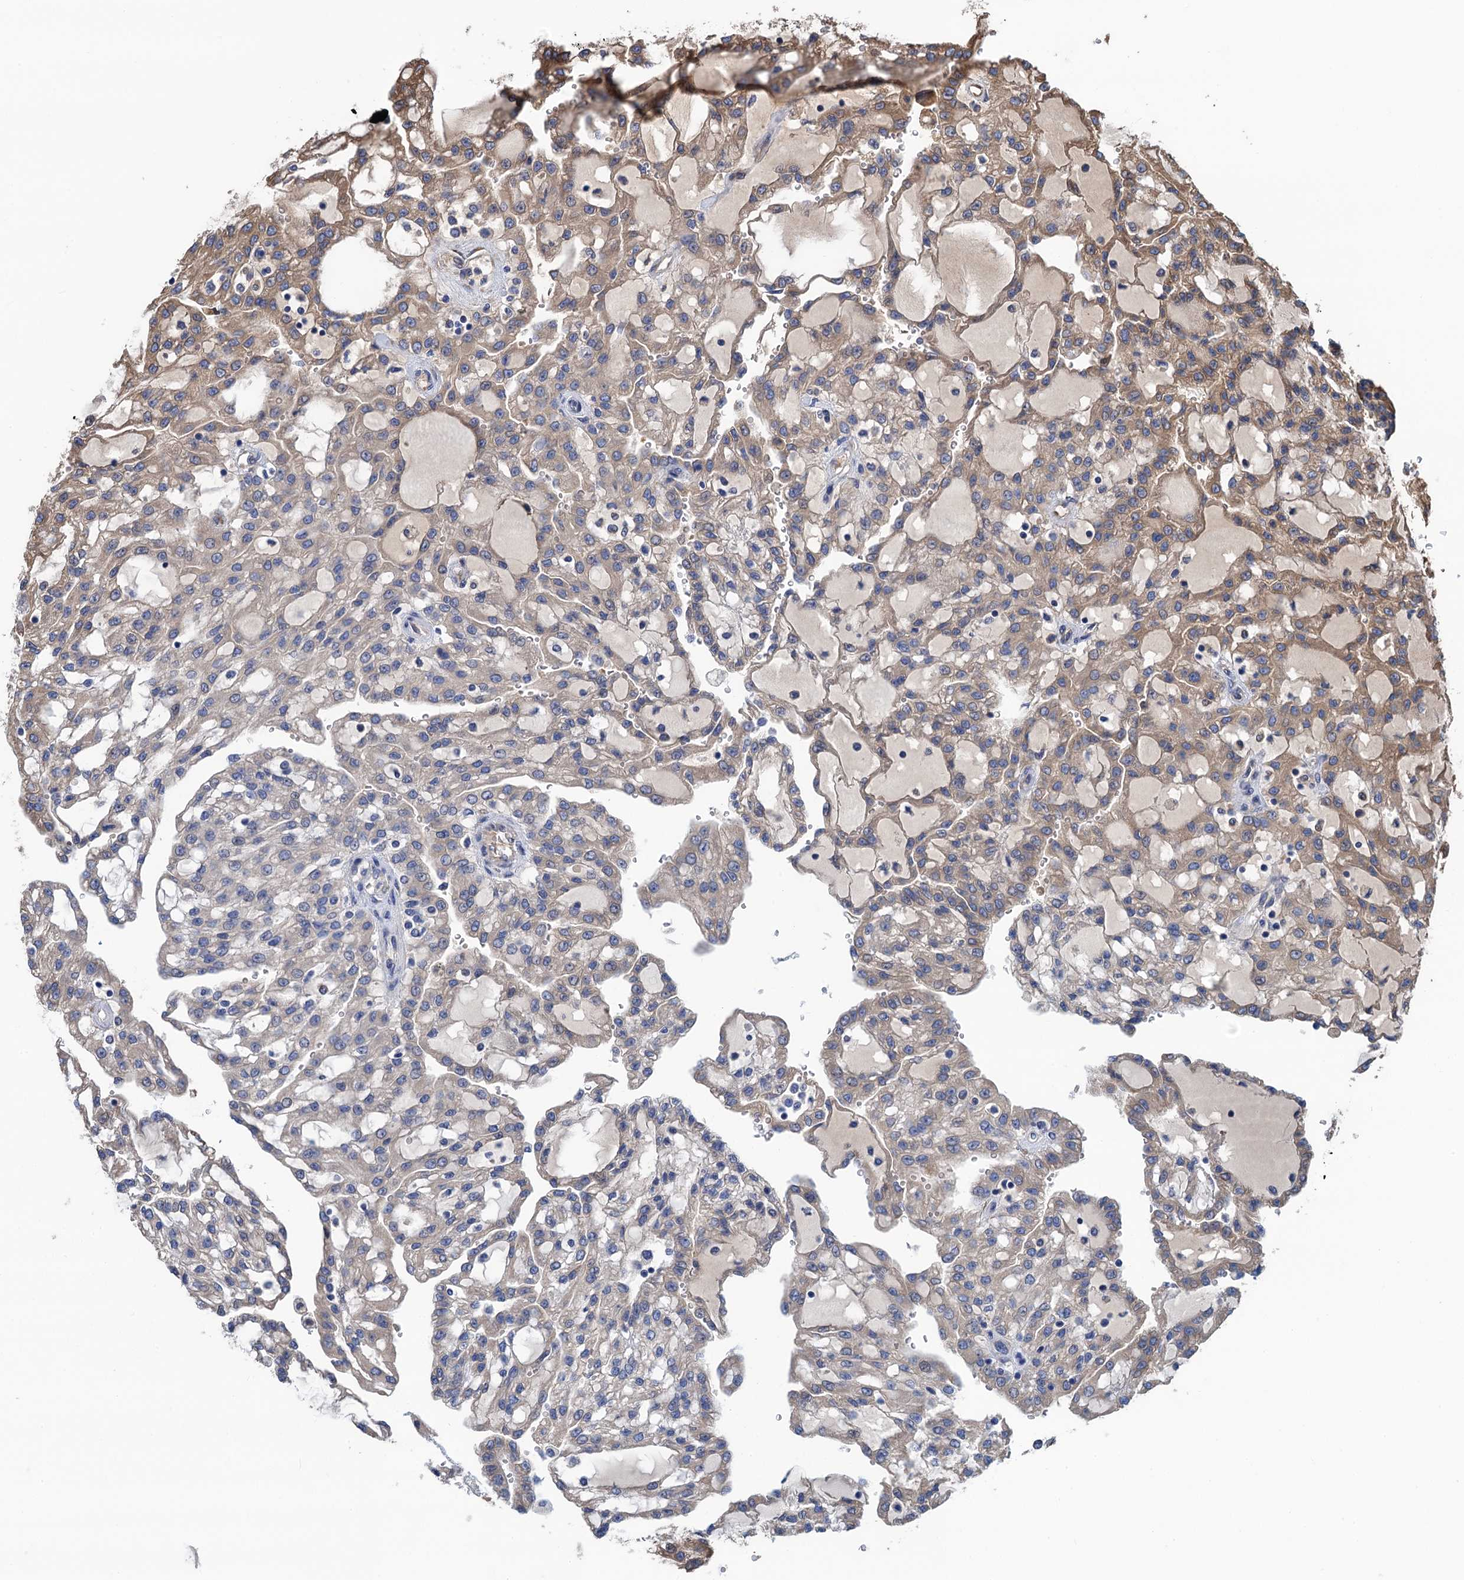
{"staining": {"intensity": "weak", "quantity": "<25%", "location": "cytoplasmic/membranous"}, "tissue": "renal cancer", "cell_type": "Tumor cells", "image_type": "cancer", "snomed": [{"axis": "morphology", "description": "Adenocarcinoma, NOS"}, {"axis": "topography", "description": "Kidney"}], "caption": "Micrograph shows no protein expression in tumor cells of renal cancer tissue.", "gene": "CNNM1", "patient": {"sex": "male", "age": 63}}